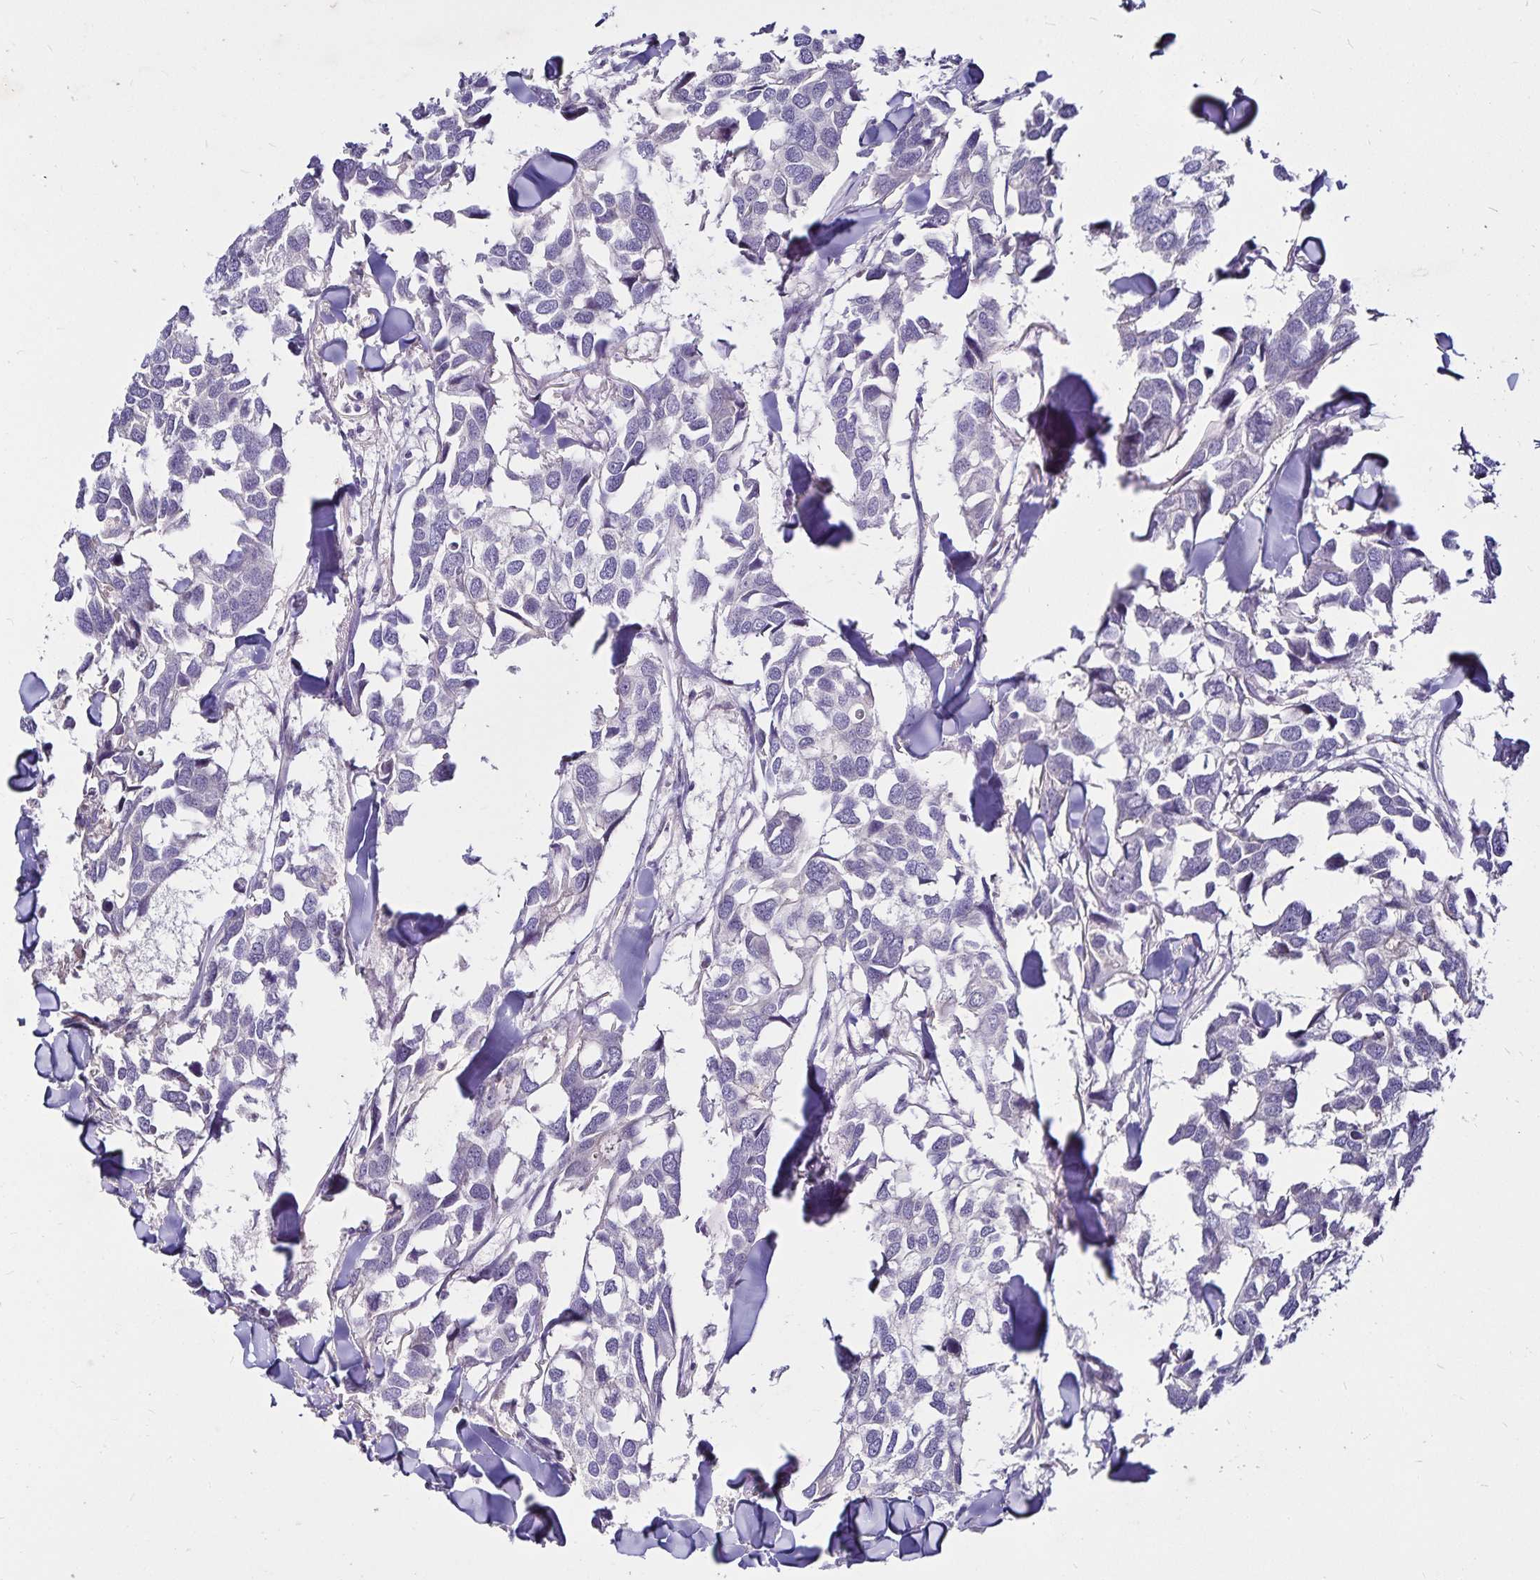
{"staining": {"intensity": "negative", "quantity": "none", "location": "none"}, "tissue": "breast cancer", "cell_type": "Tumor cells", "image_type": "cancer", "snomed": [{"axis": "morphology", "description": "Duct carcinoma"}, {"axis": "topography", "description": "Breast"}], "caption": "Image shows no significant protein positivity in tumor cells of breast cancer.", "gene": "GNG12", "patient": {"sex": "female", "age": 83}}